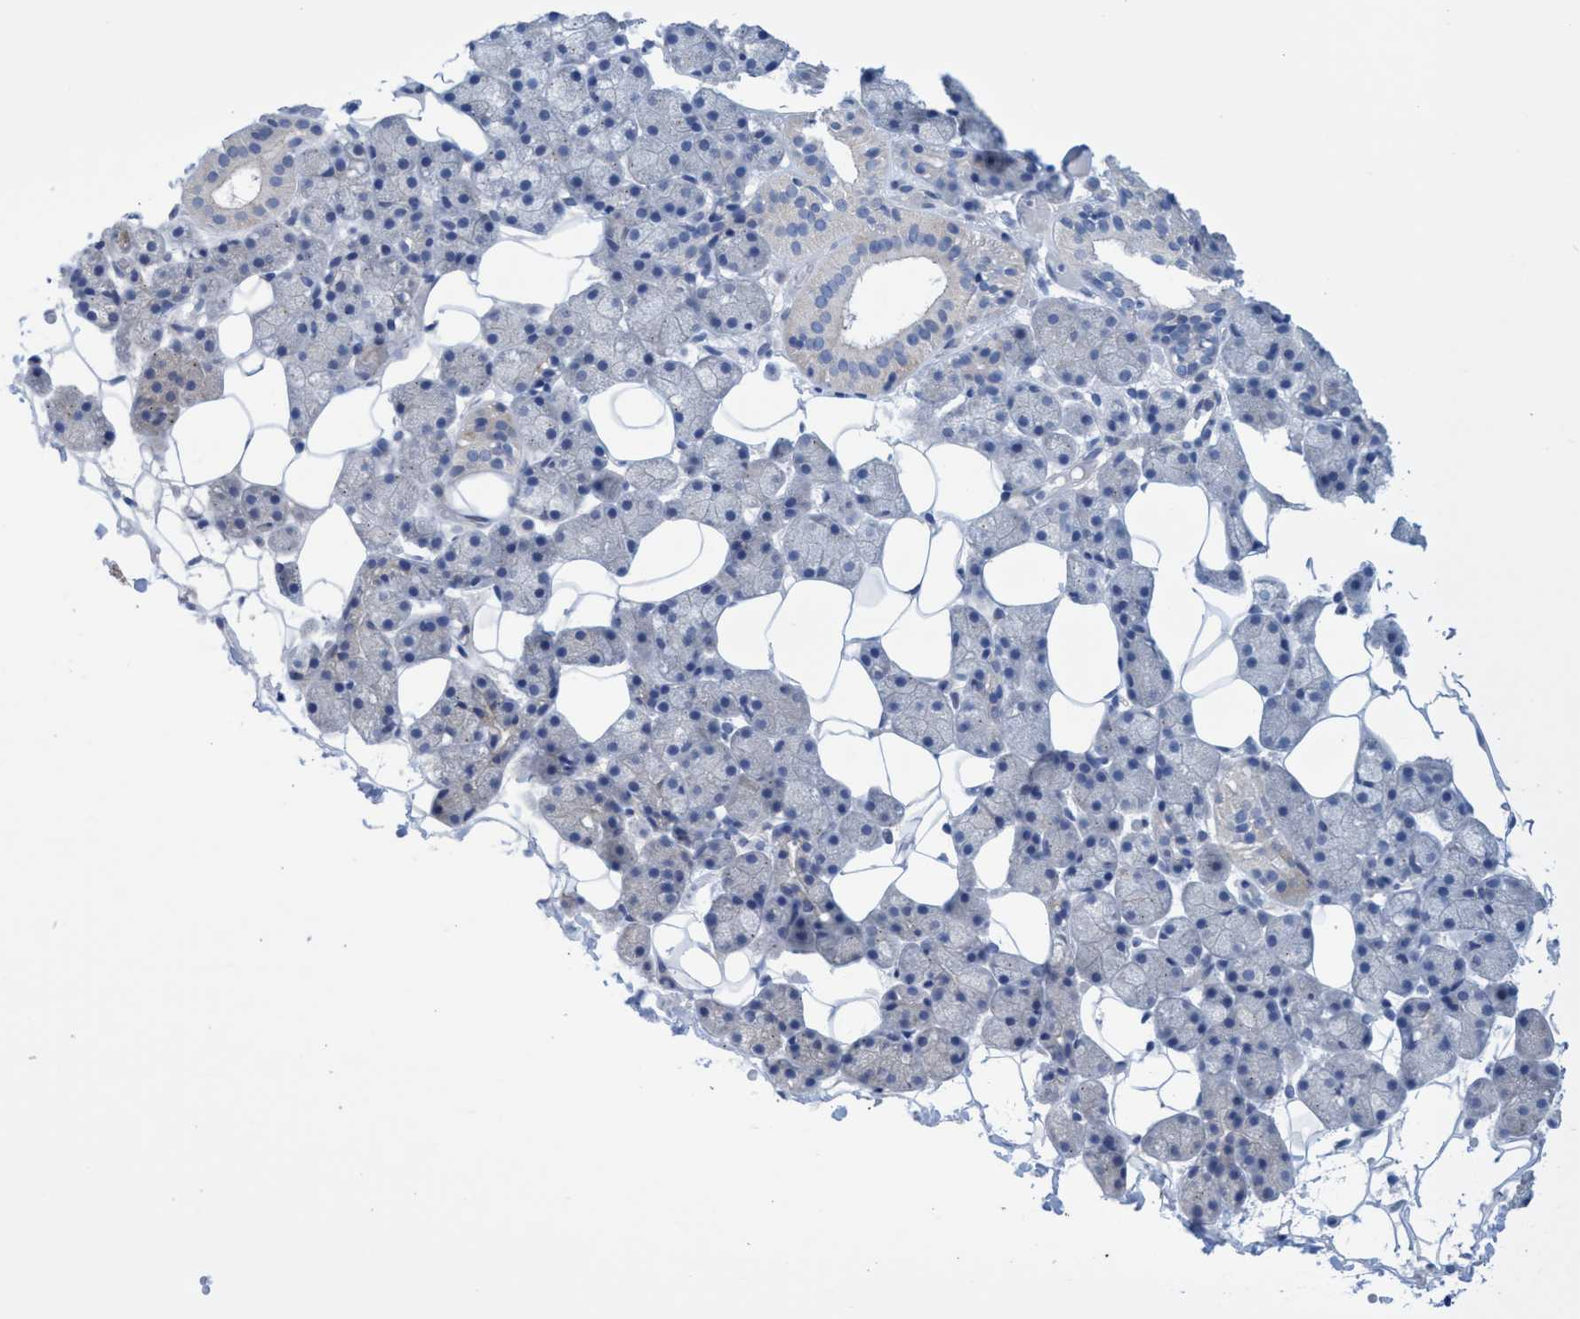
{"staining": {"intensity": "negative", "quantity": "none", "location": "none"}, "tissue": "salivary gland", "cell_type": "Glandular cells", "image_type": "normal", "snomed": [{"axis": "morphology", "description": "Normal tissue, NOS"}, {"axis": "topography", "description": "Salivary gland"}], "caption": "Glandular cells are negative for brown protein staining in normal salivary gland.", "gene": "R3HCC1", "patient": {"sex": "female", "age": 33}}